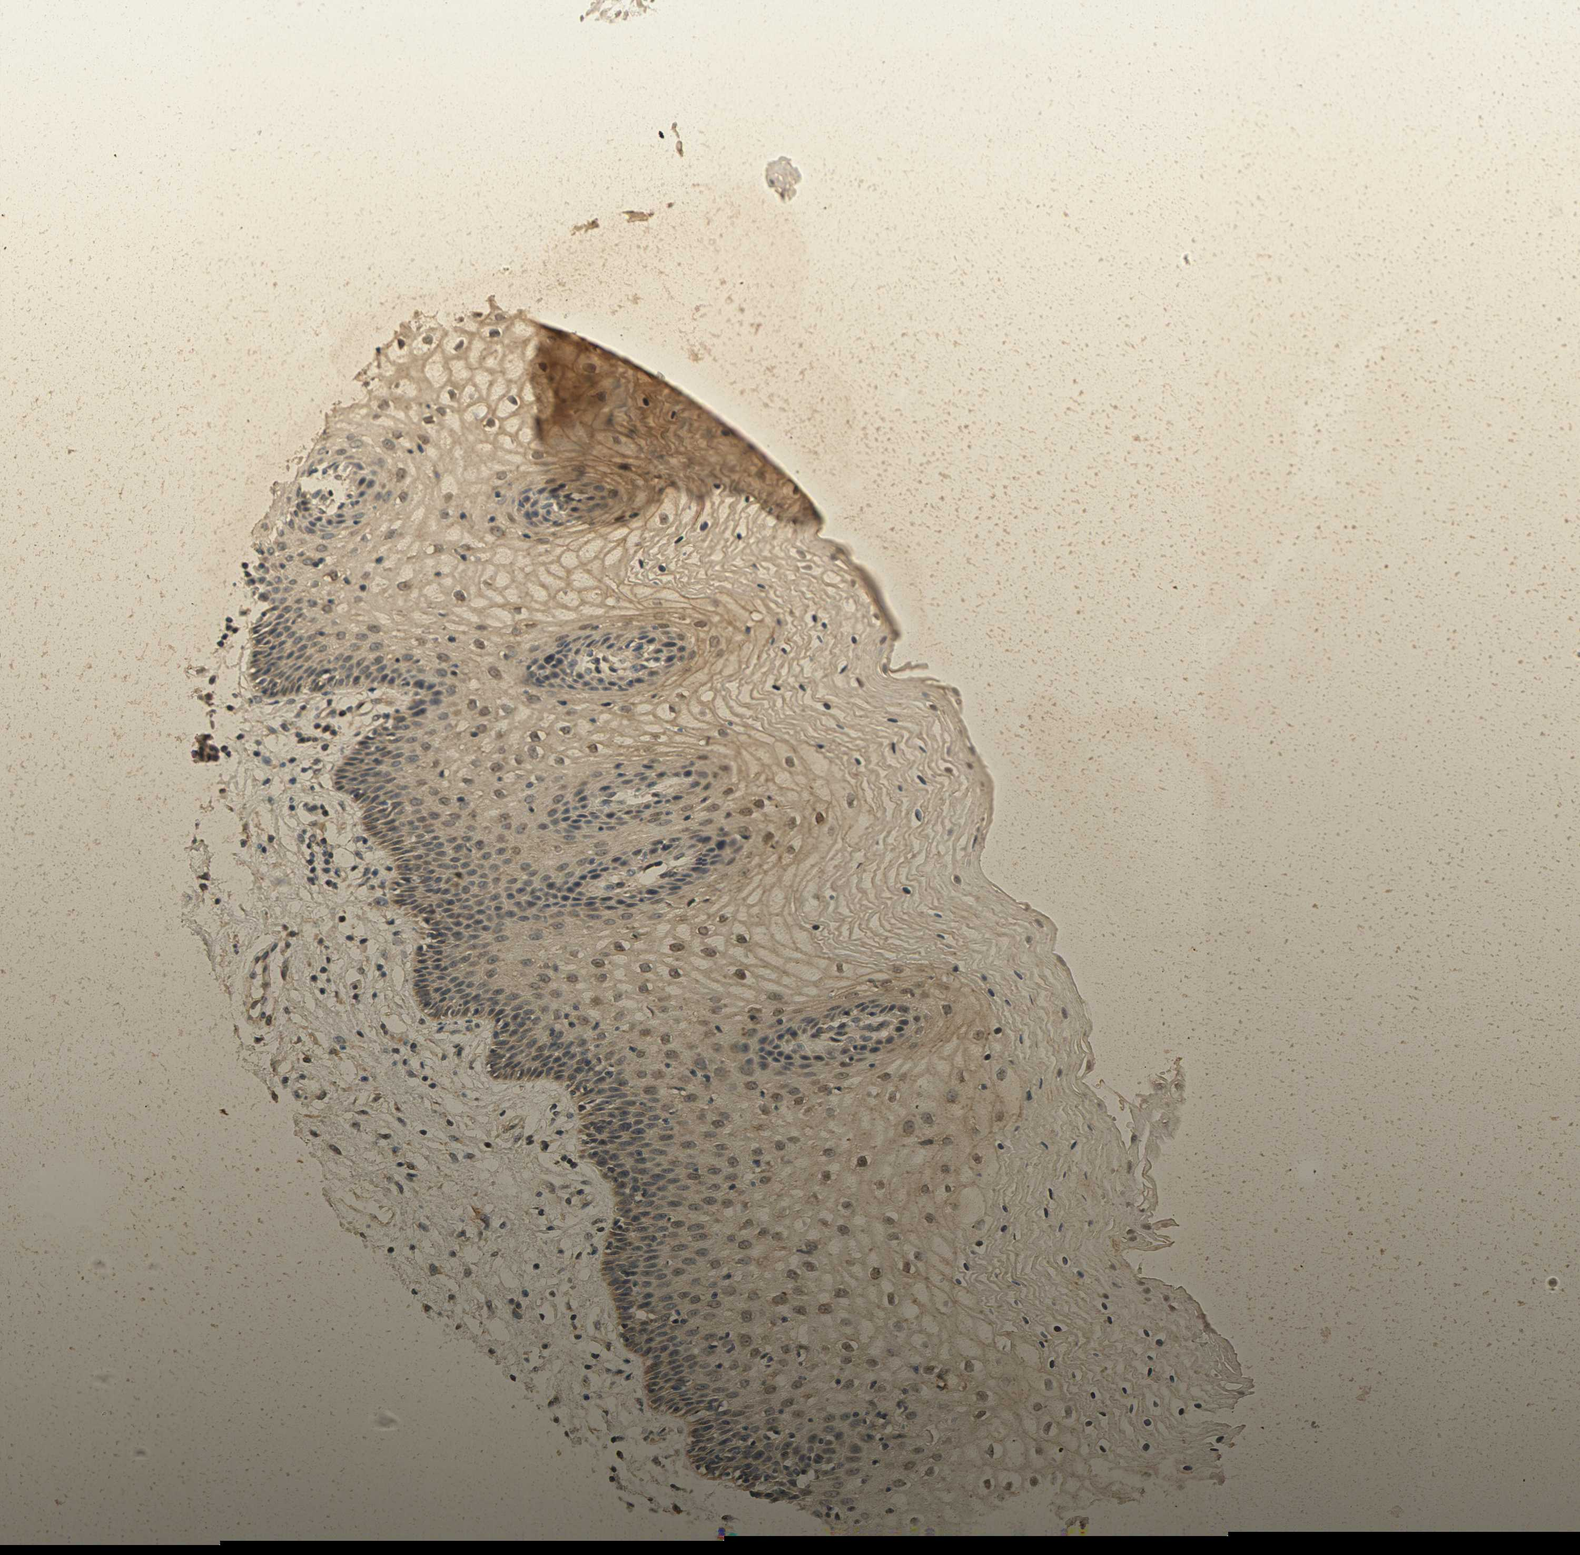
{"staining": {"intensity": "weak", "quantity": "25%-75%", "location": "cytoplasmic/membranous"}, "tissue": "vagina", "cell_type": "Squamous epithelial cells", "image_type": "normal", "snomed": [{"axis": "morphology", "description": "Normal tissue, NOS"}, {"axis": "topography", "description": "Vagina"}], "caption": "IHC micrograph of unremarkable vagina: human vagina stained using IHC shows low levels of weak protein expression localized specifically in the cytoplasmic/membranous of squamous epithelial cells, appearing as a cytoplasmic/membranous brown color.", "gene": "GDAP1", "patient": {"sex": "female", "age": 34}}